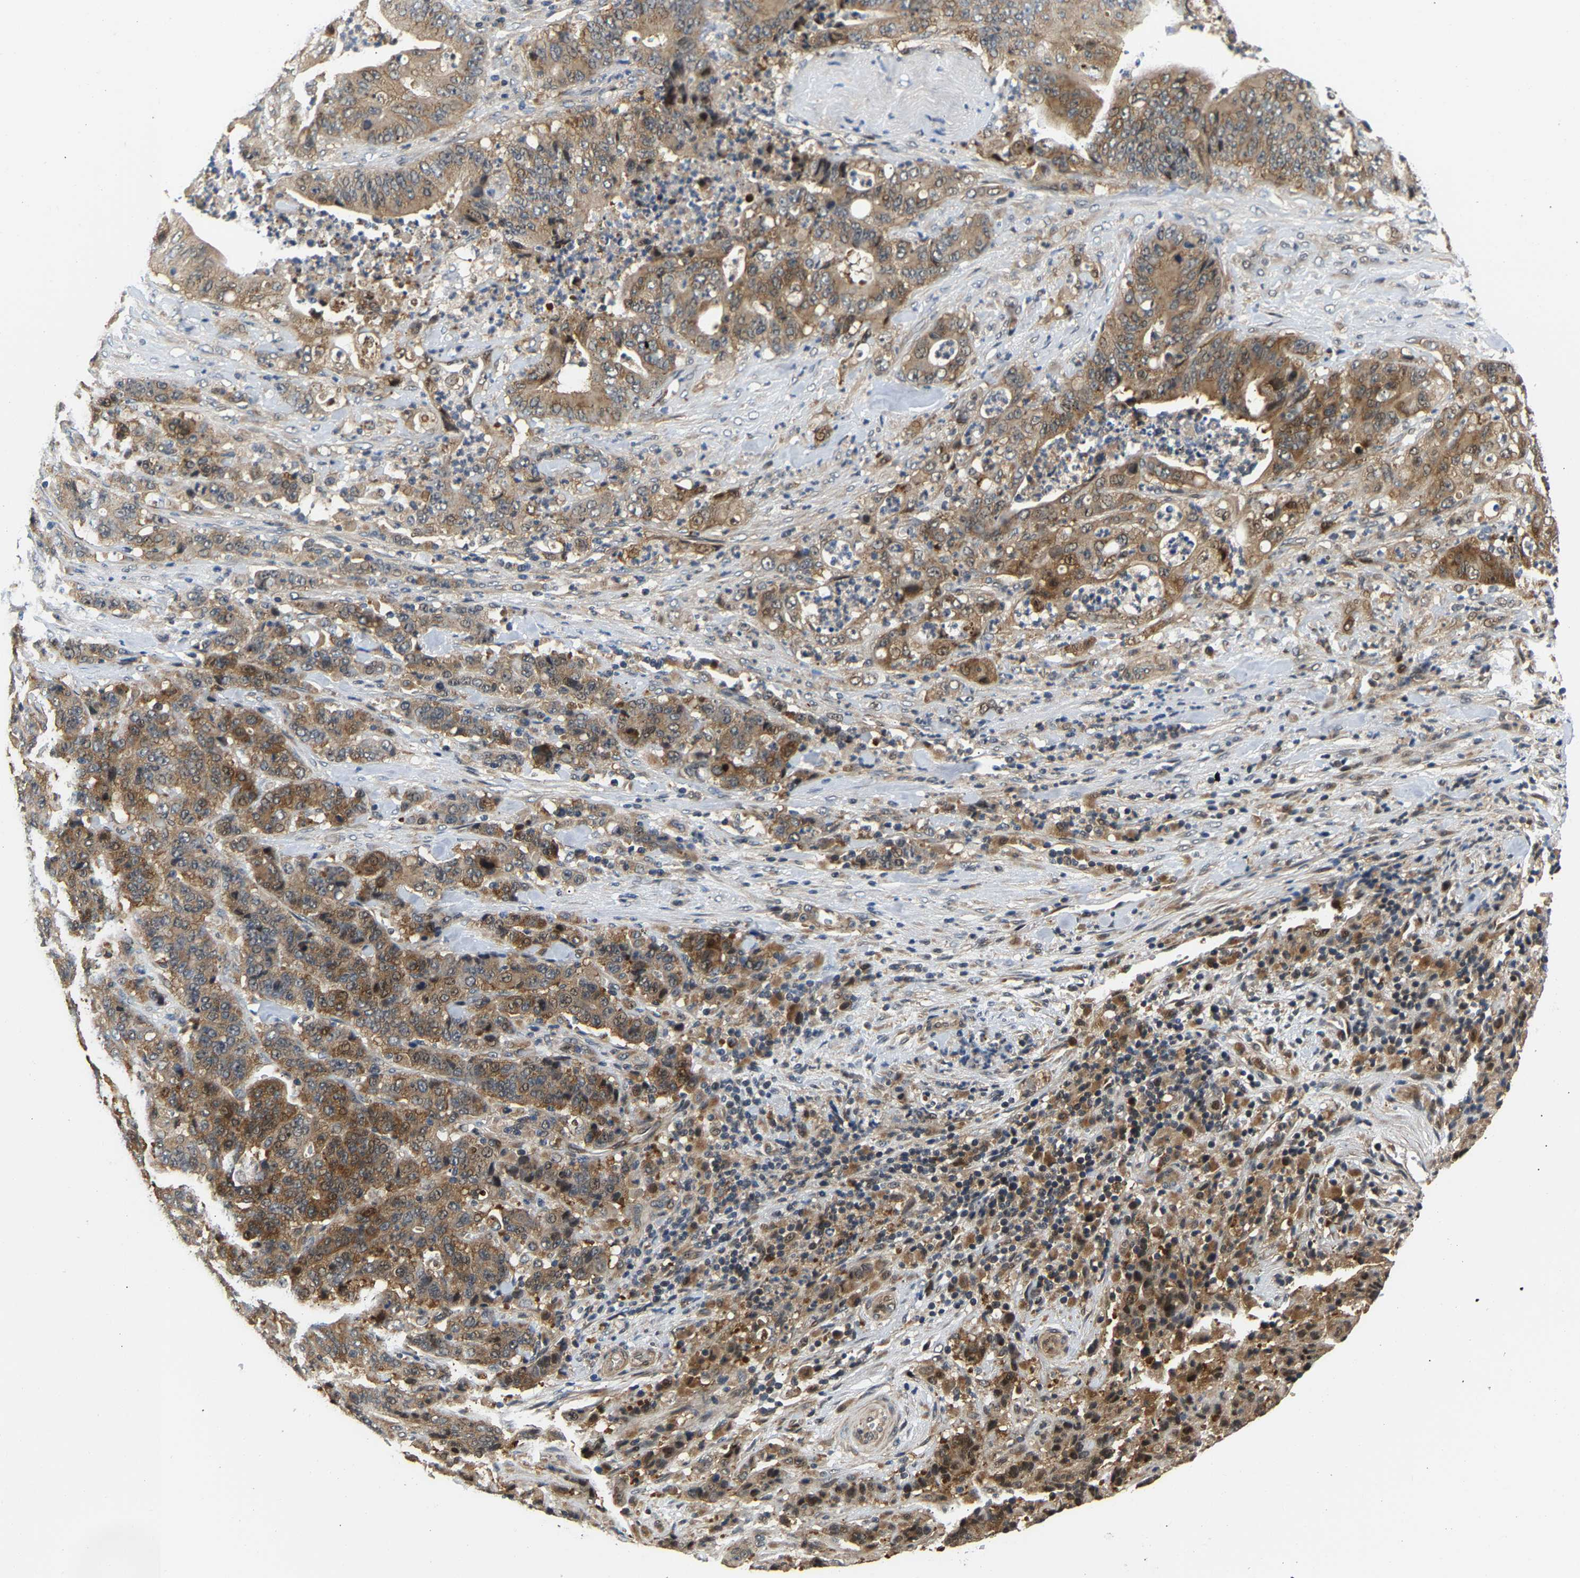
{"staining": {"intensity": "moderate", "quantity": ">75%", "location": "cytoplasmic/membranous,nuclear"}, "tissue": "stomach cancer", "cell_type": "Tumor cells", "image_type": "cancer", "snomed": [{"axis": "morphology", "description": "Adenocarcinoma, NOS"}, {"axis": "topography", "description": "Stomach"}], "caption": "Stomach cancer (adenocarcinoma) stained for a protein (brown) reveals moderate cytoplasmic/membranous and nuclear positive expression in about >75% of tumor cells.", "gene": "LARP6", "patient": {"sex": "female", "age": 73}}